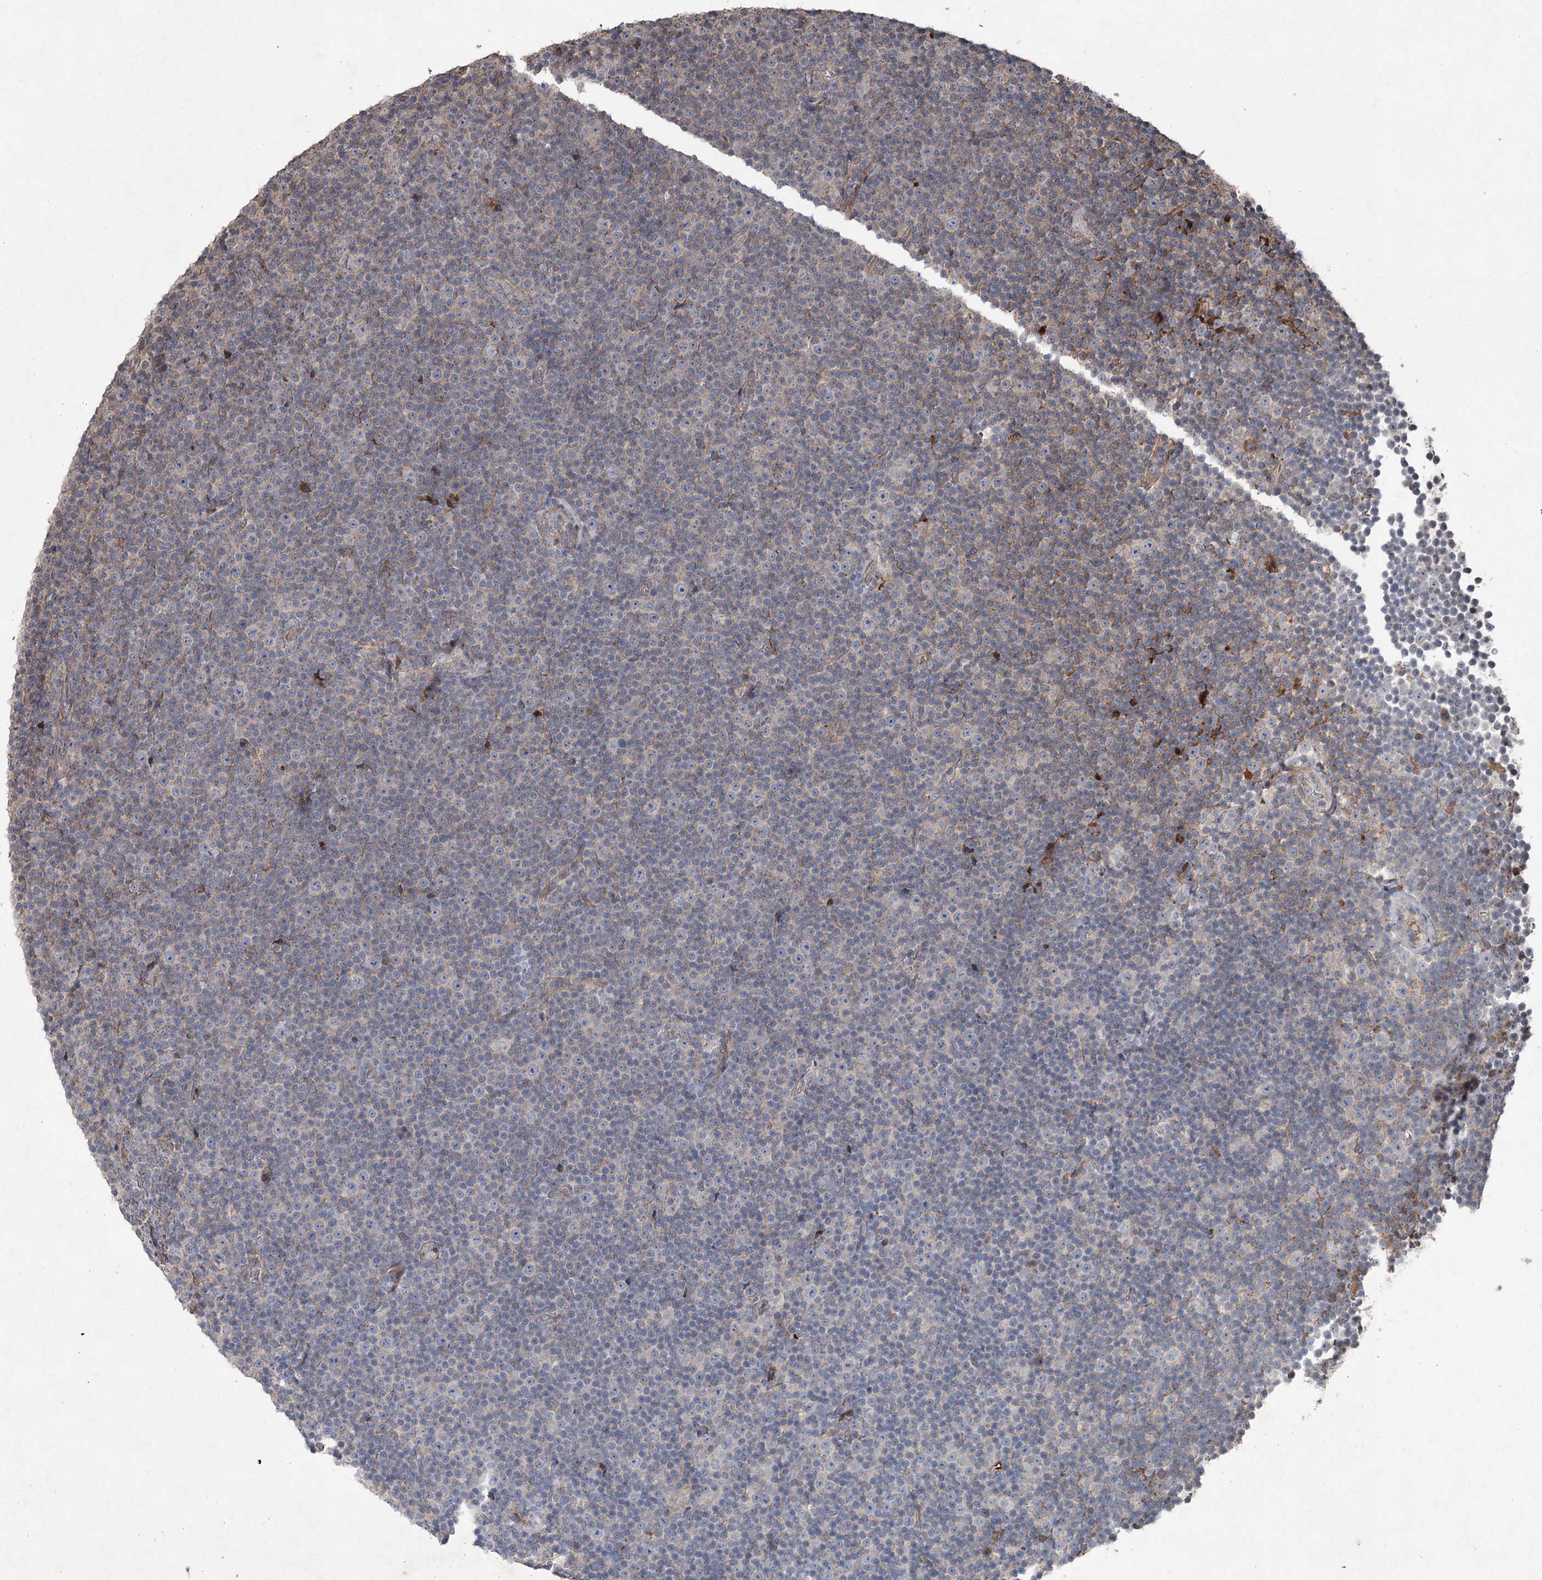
{"staining": {"intensity": "negative", "quantity": "none", "location": "none"}, "tissue": "lymphoma", "cell_type": "Tumor cells", "image_type": "cancer", "snomed": [{"axis": "morphology", "description": "Malignant lymphoma, non-Hodgkin's type, Low grade"}, {"axis": "topography", "description": "Lymph node"}], "caption": "Immunohistochemistry of human lymphoma reveals no positivity in tumor cells. (DAB (3,3'-diaminobenzidine) immunohistochemistry, high magnification).", "gene": "PGLYRP2", "patient": {"sex": "female", "age": 67}}